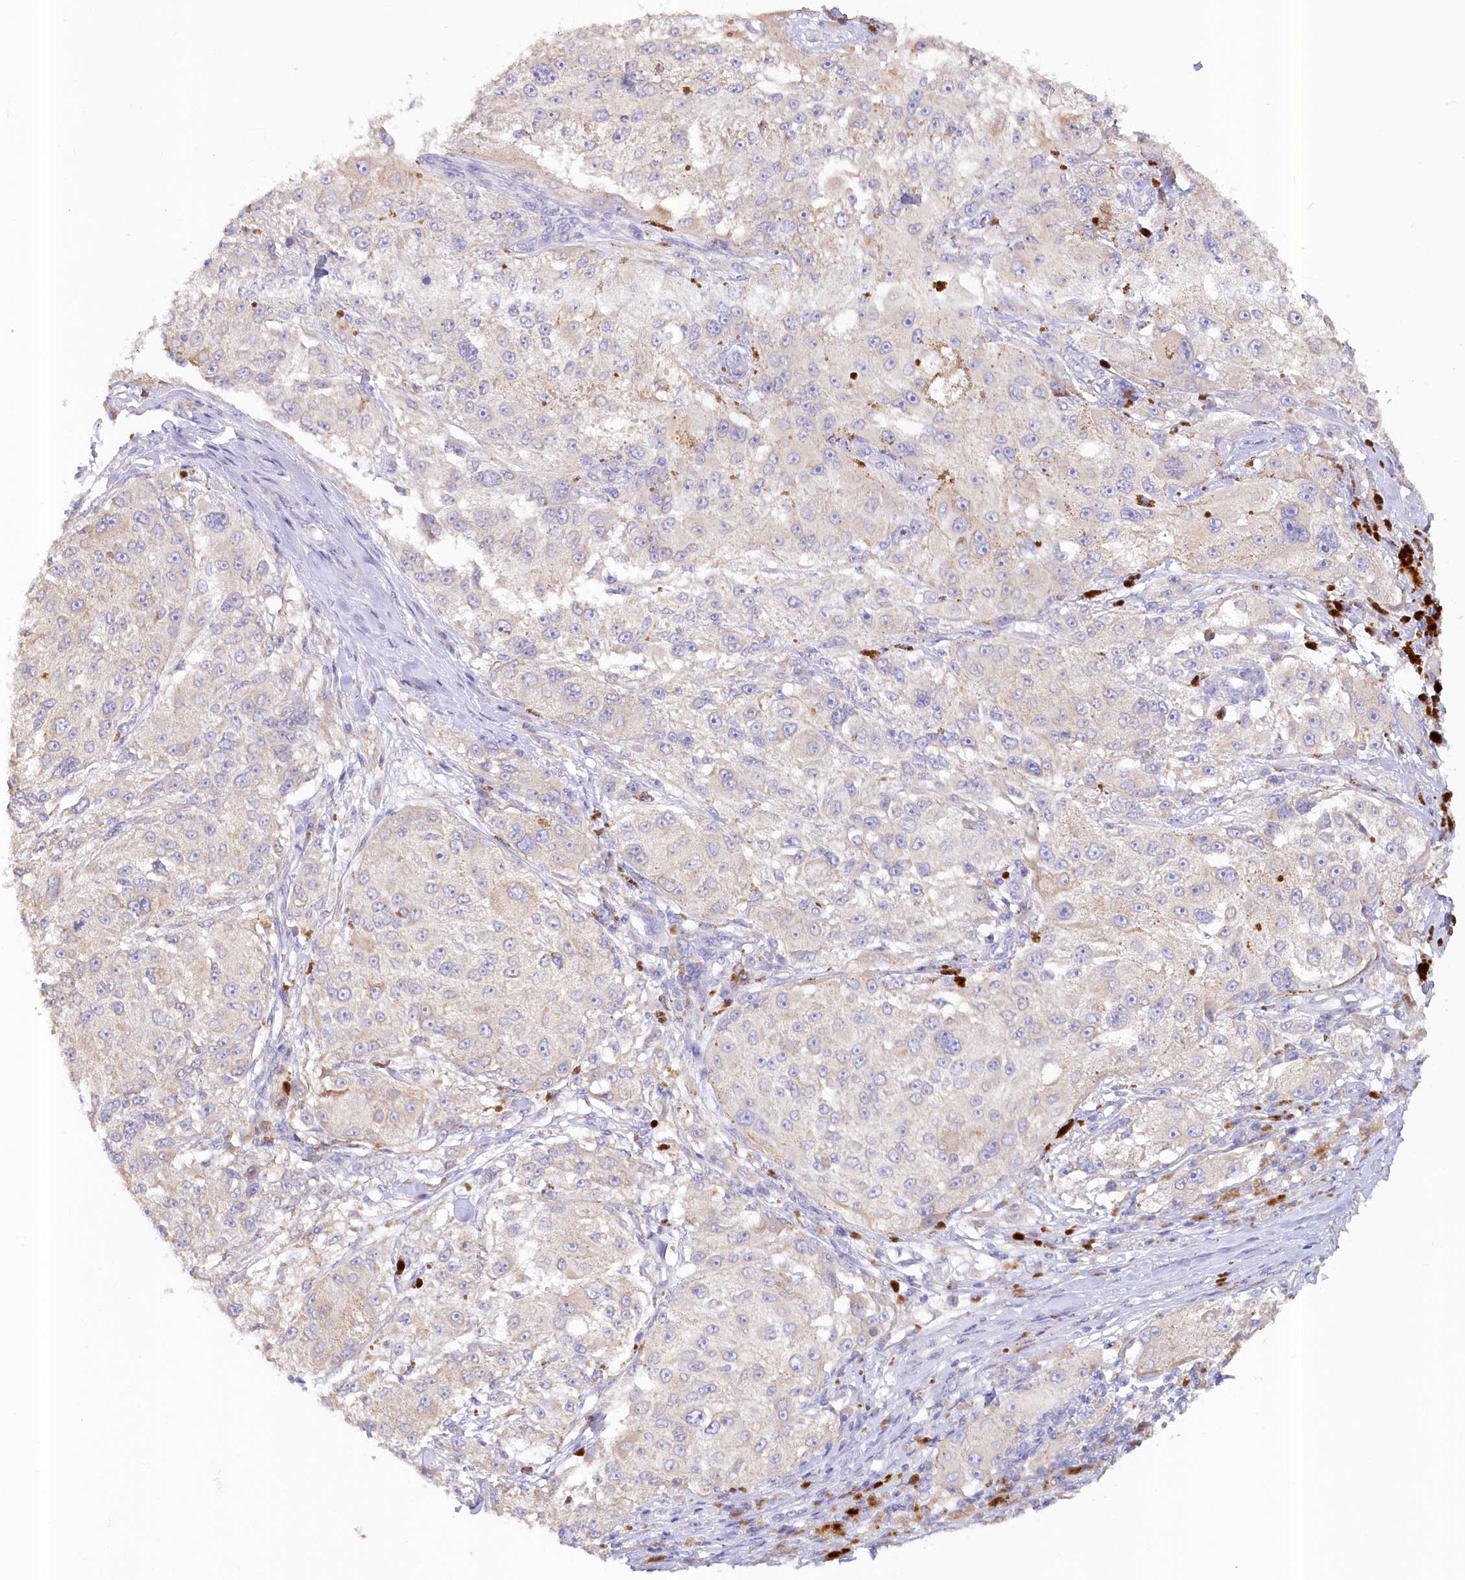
{"staining": {"intensity": "negative", "quantity": "none", "location": "none"}, "tissue": "melanoma", "cell_type": "Tumor cells", "image_type": "cancer", "snomed": [{"axis": "morphology", "description": "Necrosis, NOS"}, {"axis": "morphology", "description": "Malignant melanoma, NOS"}, {"axis": "topography", "description": "Skin"}], "caption": "A high-resolution photomicrograph shows immunohistochemistry (IHC) staining of melanoma, which displays no significant expression in tumor cells. (Immunohistochemistry, brightfield microscopy, high magnification).", "gene": "PAIP2", "patient": {"sex": "female", "age": 87}}